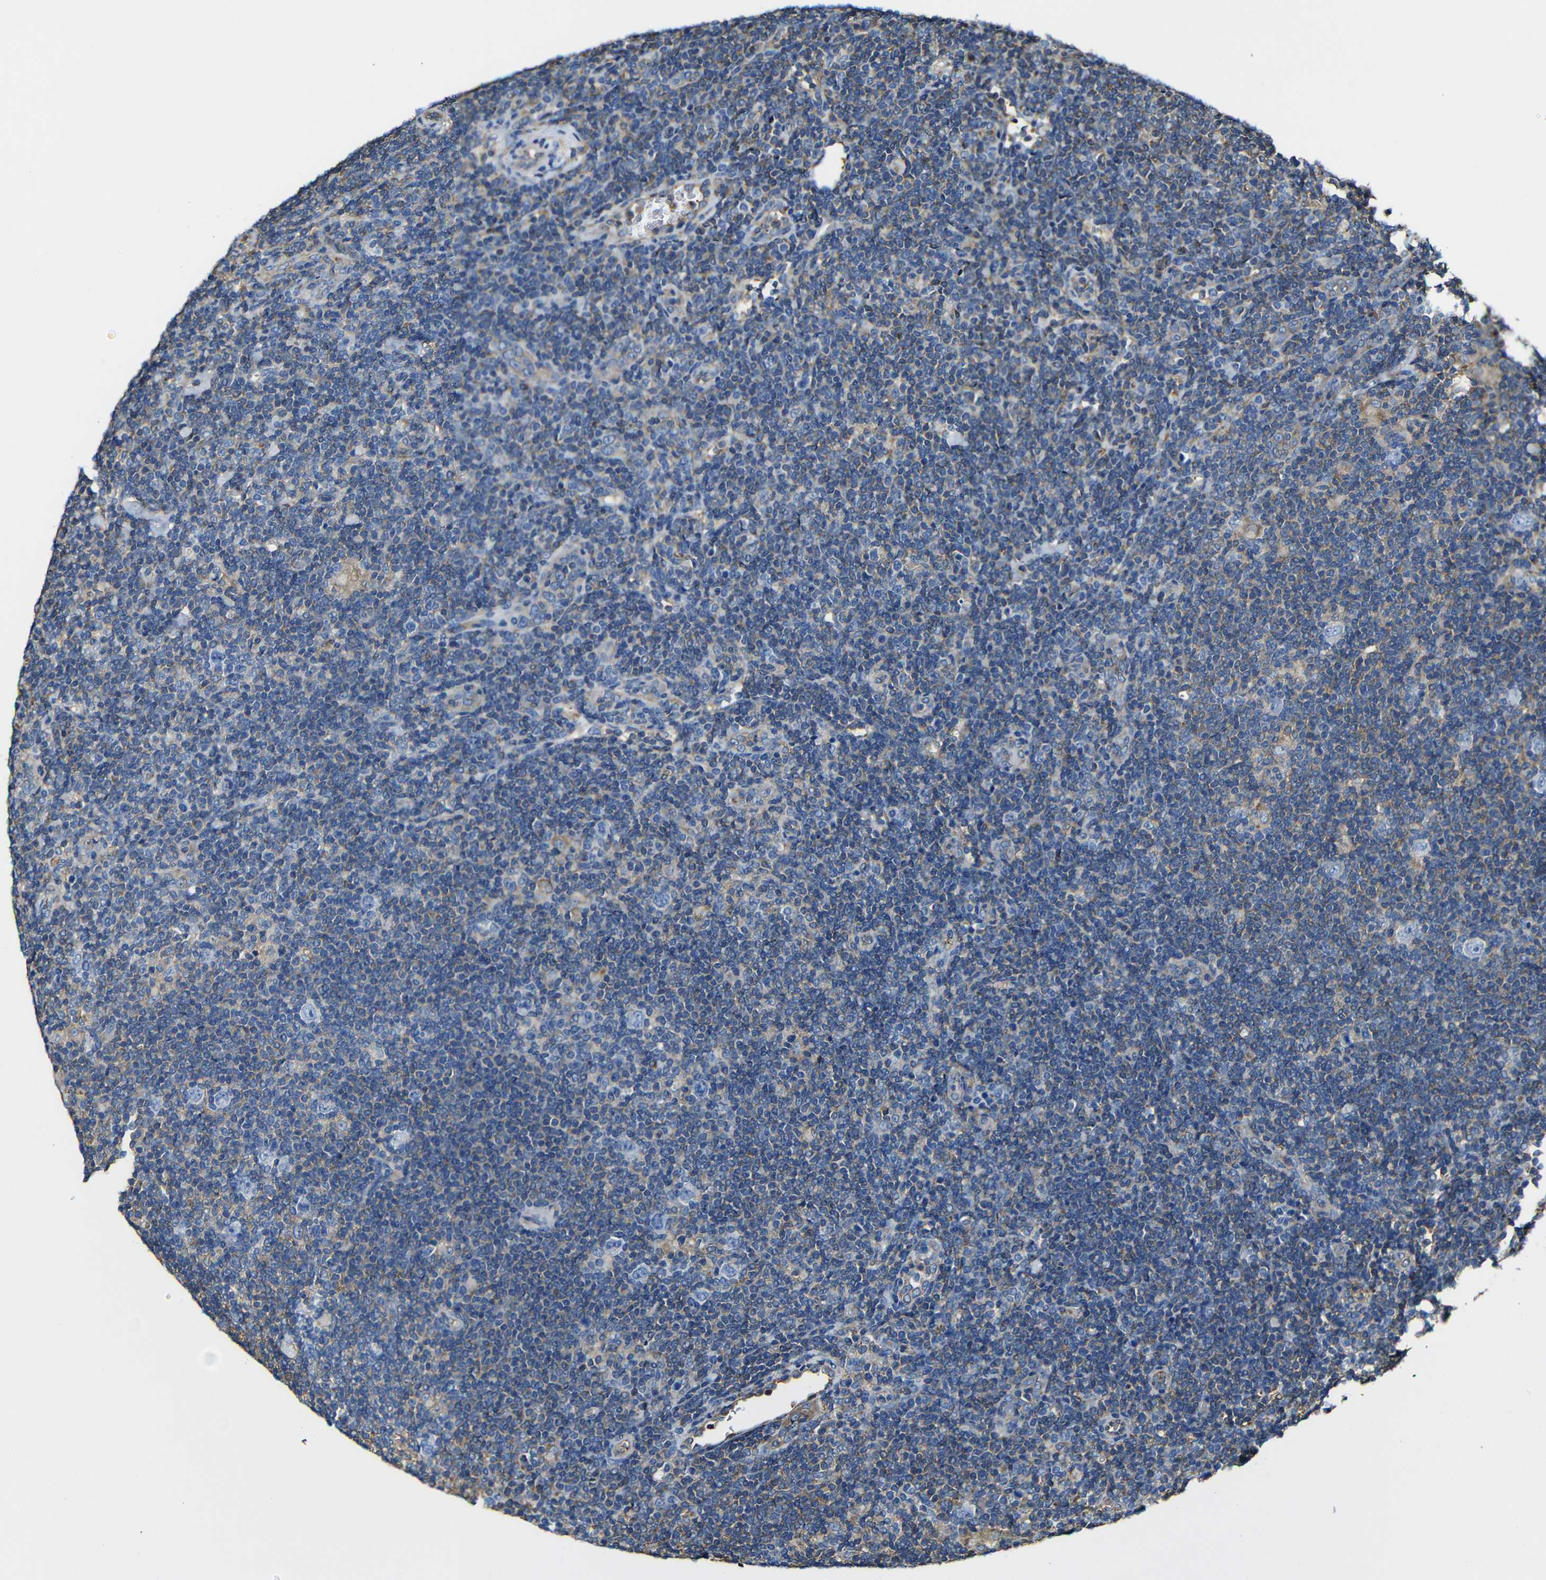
{"staining": {"intensity": "weak", "quantity": "<25%", "location": "cytoplasmic/membranous"}, "tissue": "lymphoma", "cell_type": "Tumor cells", "image_type": "cancer", "snomed": [{"axis": "morphology", "description": "Hodgkin's disease, NOS"}, {"axis": "topography", "description": "Lymph node"}], "caption": "Histopathology image shows no protein expression in tumor cells of Hodgkin's disease tissue.", "gene": "MSN", "patient": {"sex": "female", "age": 57}}